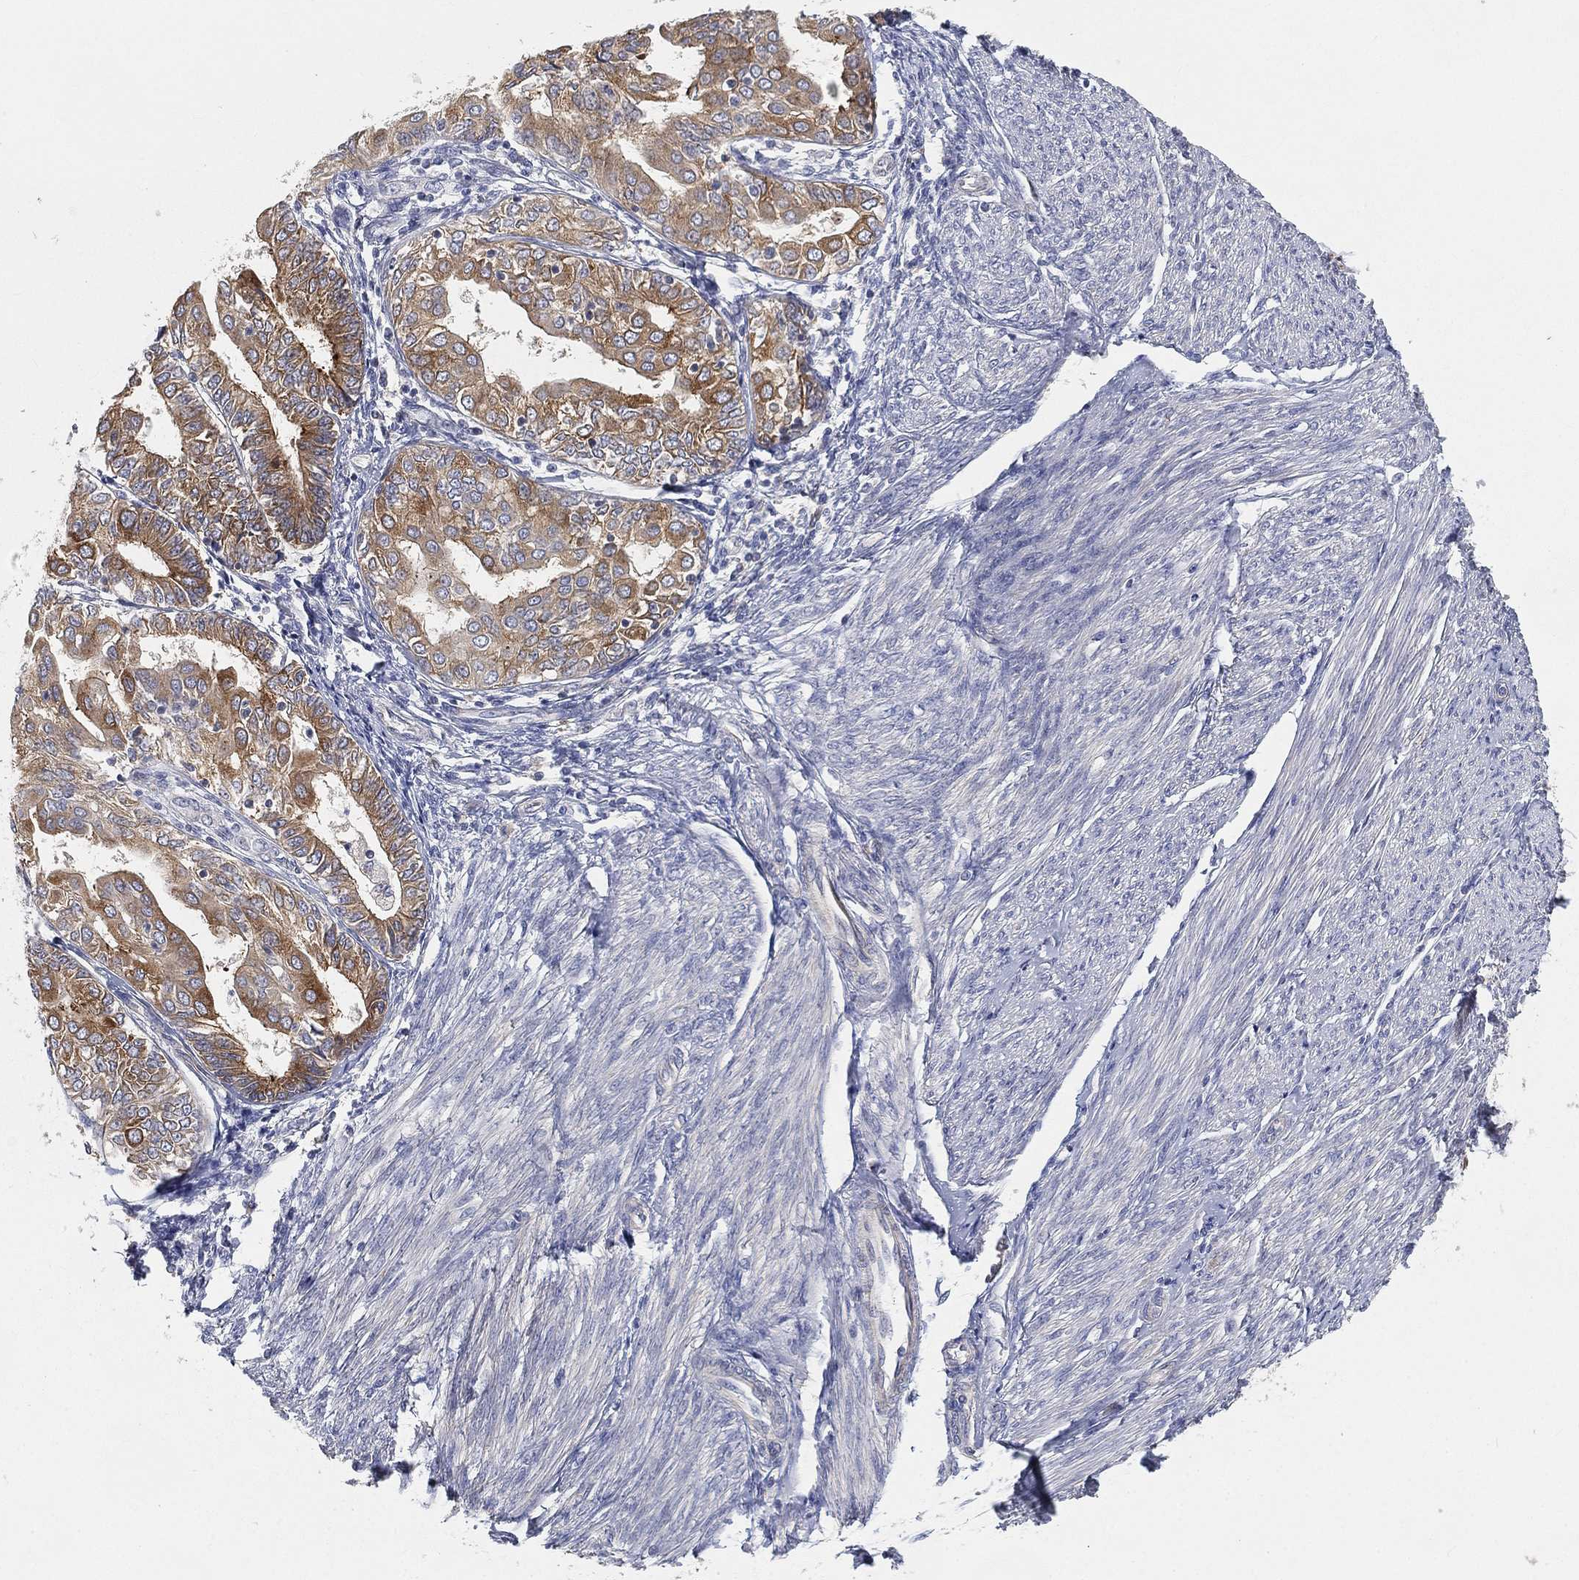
{"staining": {"intensity": "strong", "quantity": "25%-75%", "location": "cytoplasmic/membranous"}, "tissue": "endometrial cancer", "cell_type": "Tumor cells", "image_type": "cancer", "snomed": [{"axis": "morphology", "description": "Adenocarcinoma, NOS"}, {"axis": "topography", "description": "Endometrium"}], "caption": "Tumor cells exhibit high levels of strong cytoplasmic/membranous expression in approximately 25%-75% of cells in endometrial cancer (adenocarcinoma). (IHC, brightfield microscopy, high magnification).", "gene": "TMEM25", "patient": {"sex": "female", "age": 68}}